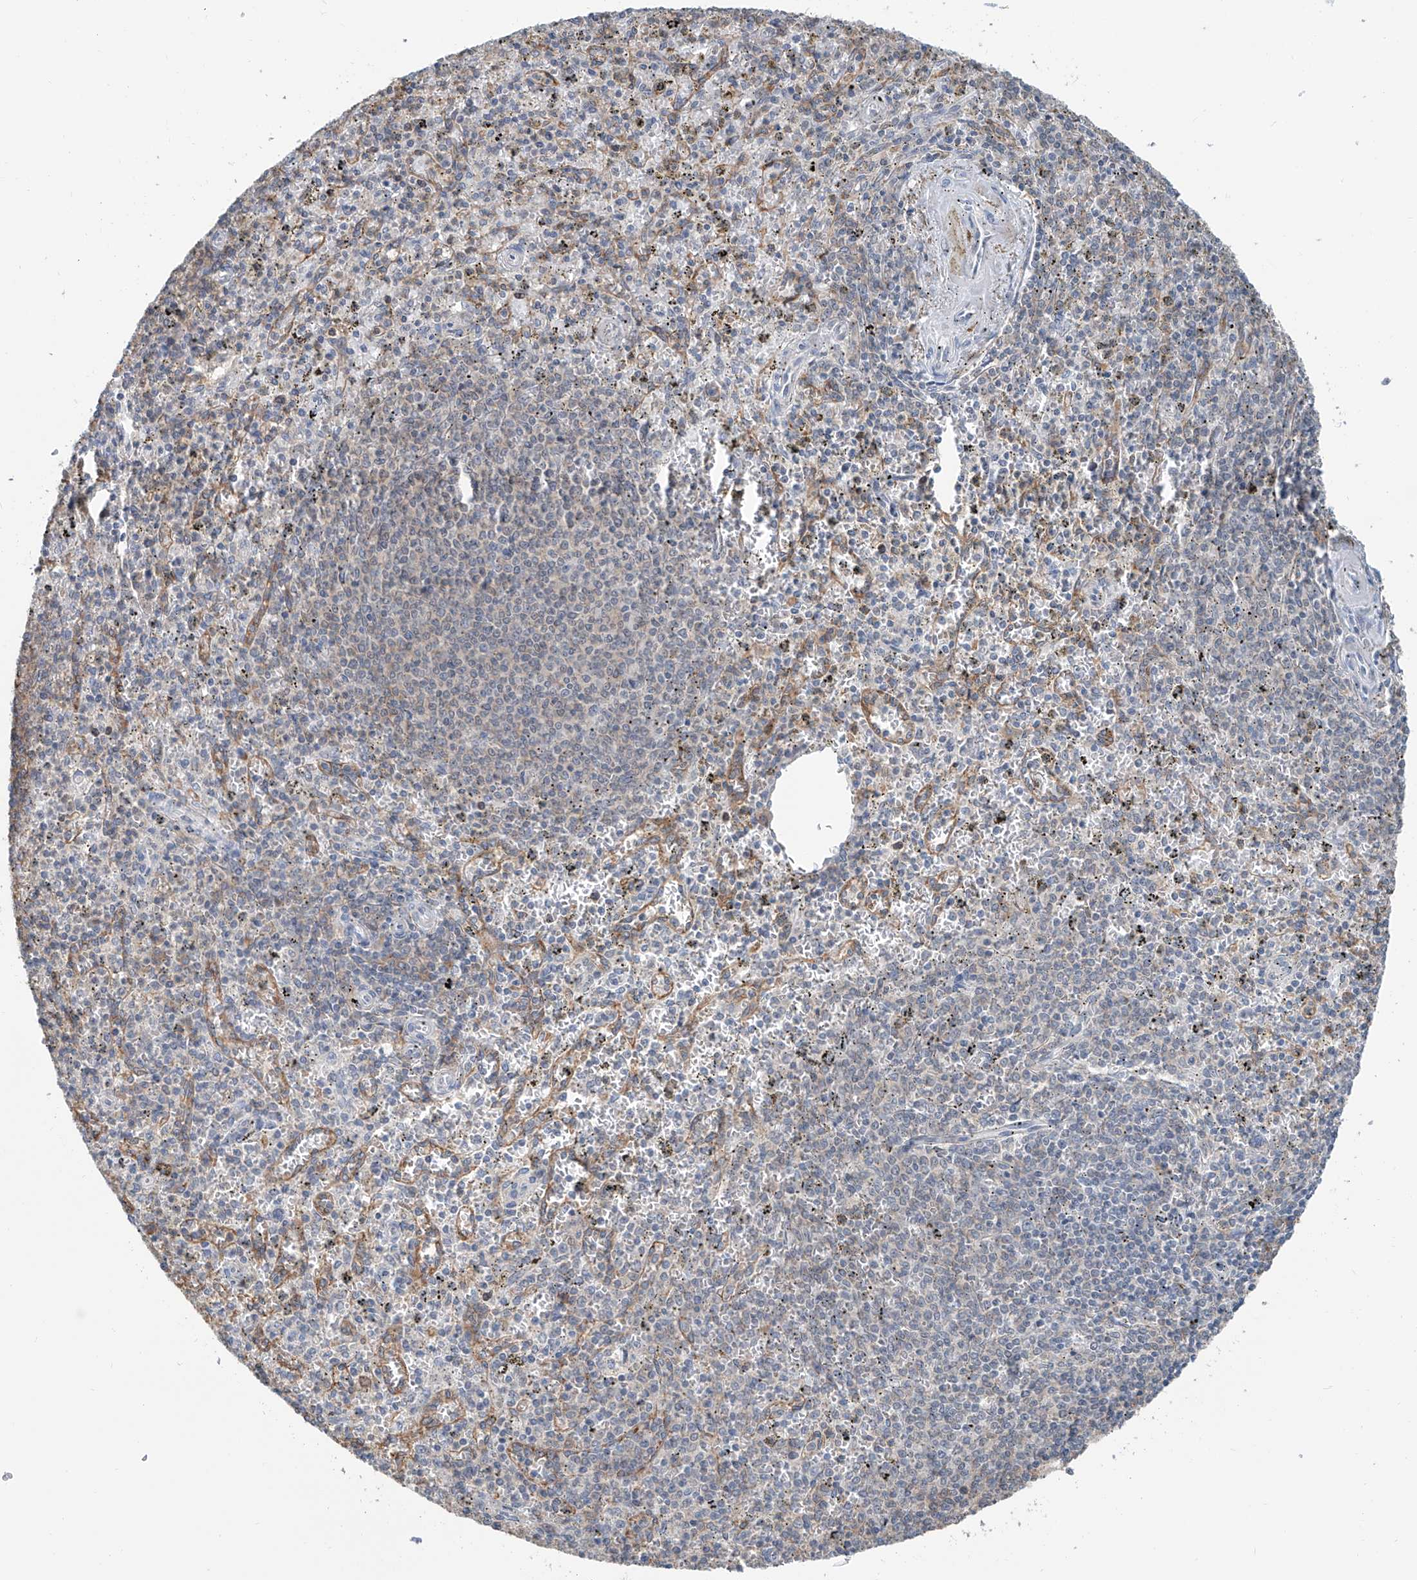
{"staining": {"intensity": "negative", "quantity": "none", "location": "none"}, "tissue": "spleen", "cell_type": "Cells in red pulp", "image_type": "normal", "snomed": [{"axis": "morphology", "description": "Normal tissue, NOS"}, {"axis": "topography", "description": "Spleen"}], "caption": "An IHC photomicrograph of unremarkable spleen is shown. There is no staining in cells in red pulp of spleen.", "gene": "KCNK10", "patient": {"sex": "male", "age": 72}}